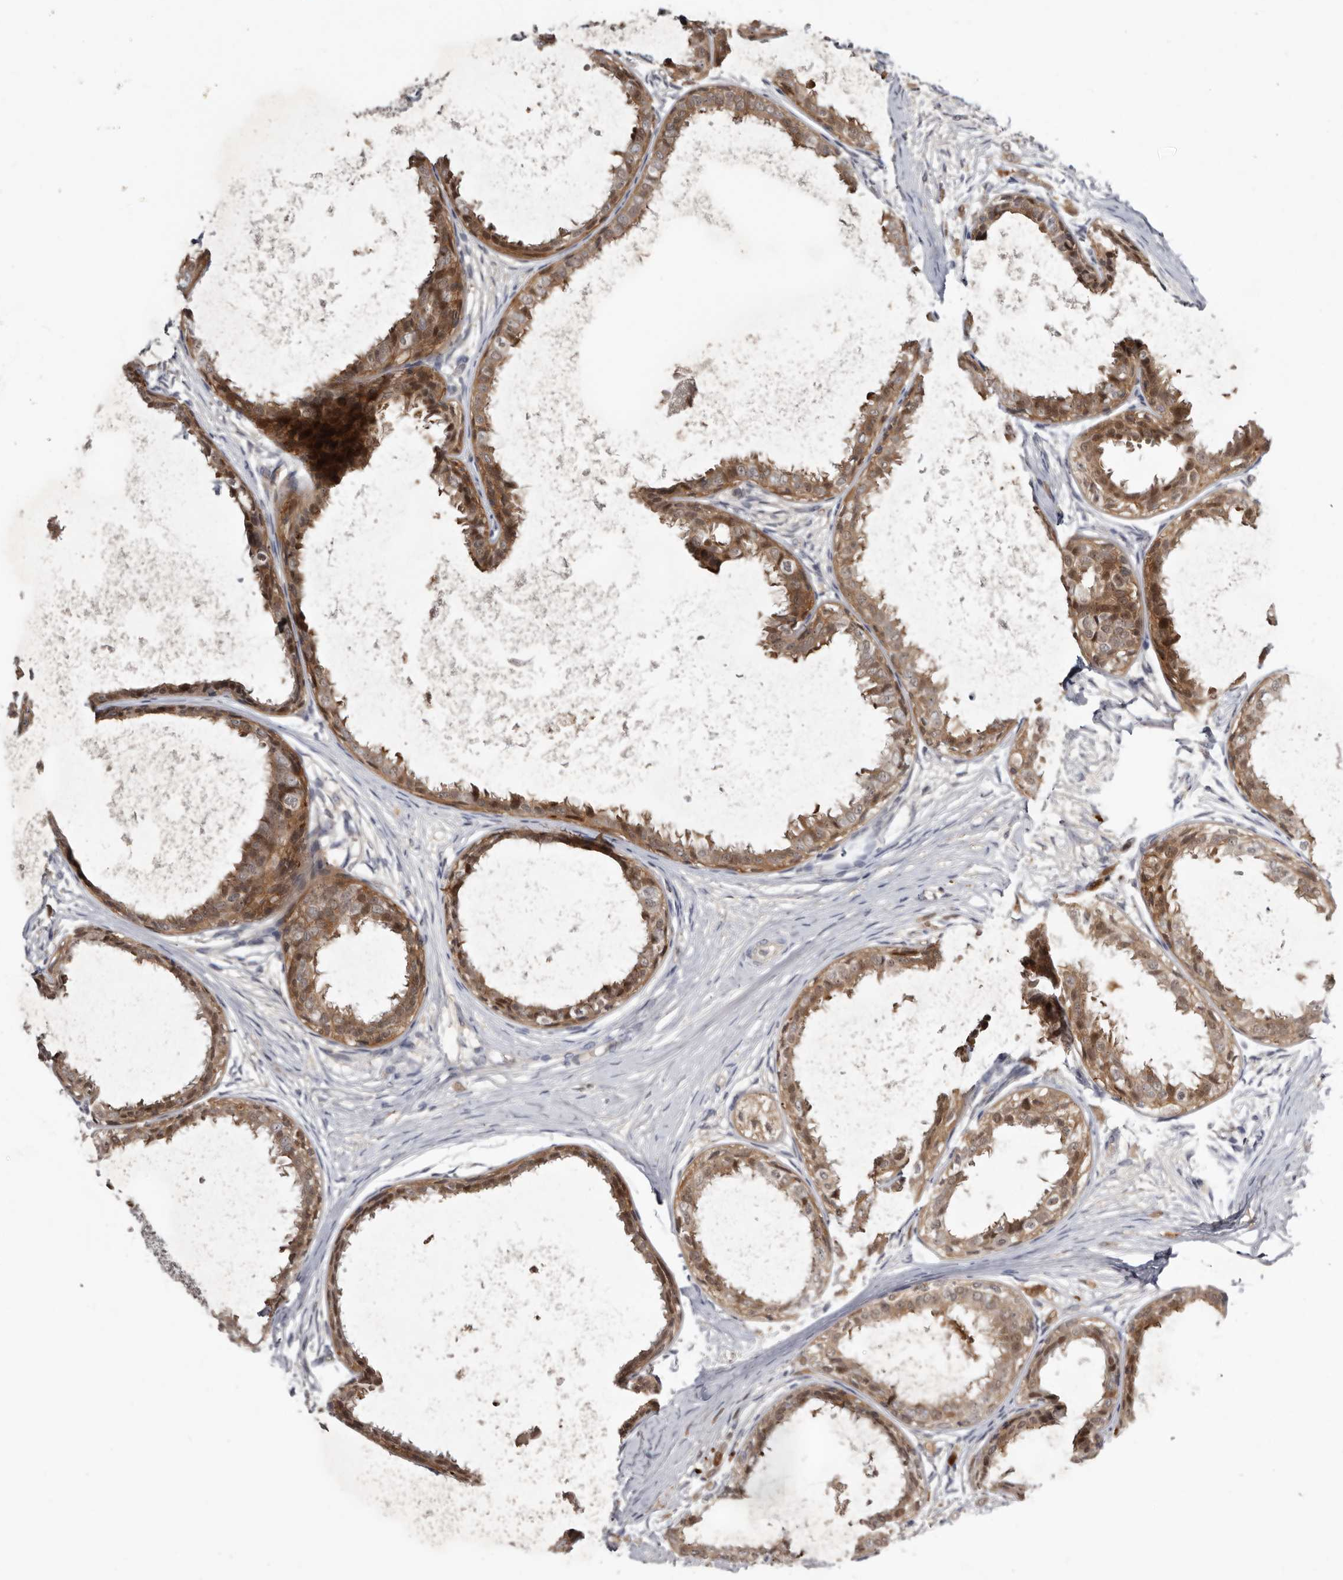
{"staining": {"intensity": "moderate", "quantity": ">75%", "location": "cytoplasmic/membranous"}, "tissue": "breast cancer", "cell_type": "Tumor cells", "image_type": "cancer", "snomed": [{"axis": "morphology", "description": "Normal tissue, NOS"}, {"axis": "morphology", "description": "Lobular carcinoma"}, {"axis": "topography", "description": "Breast"}], "caption": "Human breast cancer (lobular carcinoma) stained with a protein marker reveals moderate staining in tumor cells.", "gene": "RBKS", "patient": {"sex": "female", "age": 47}}